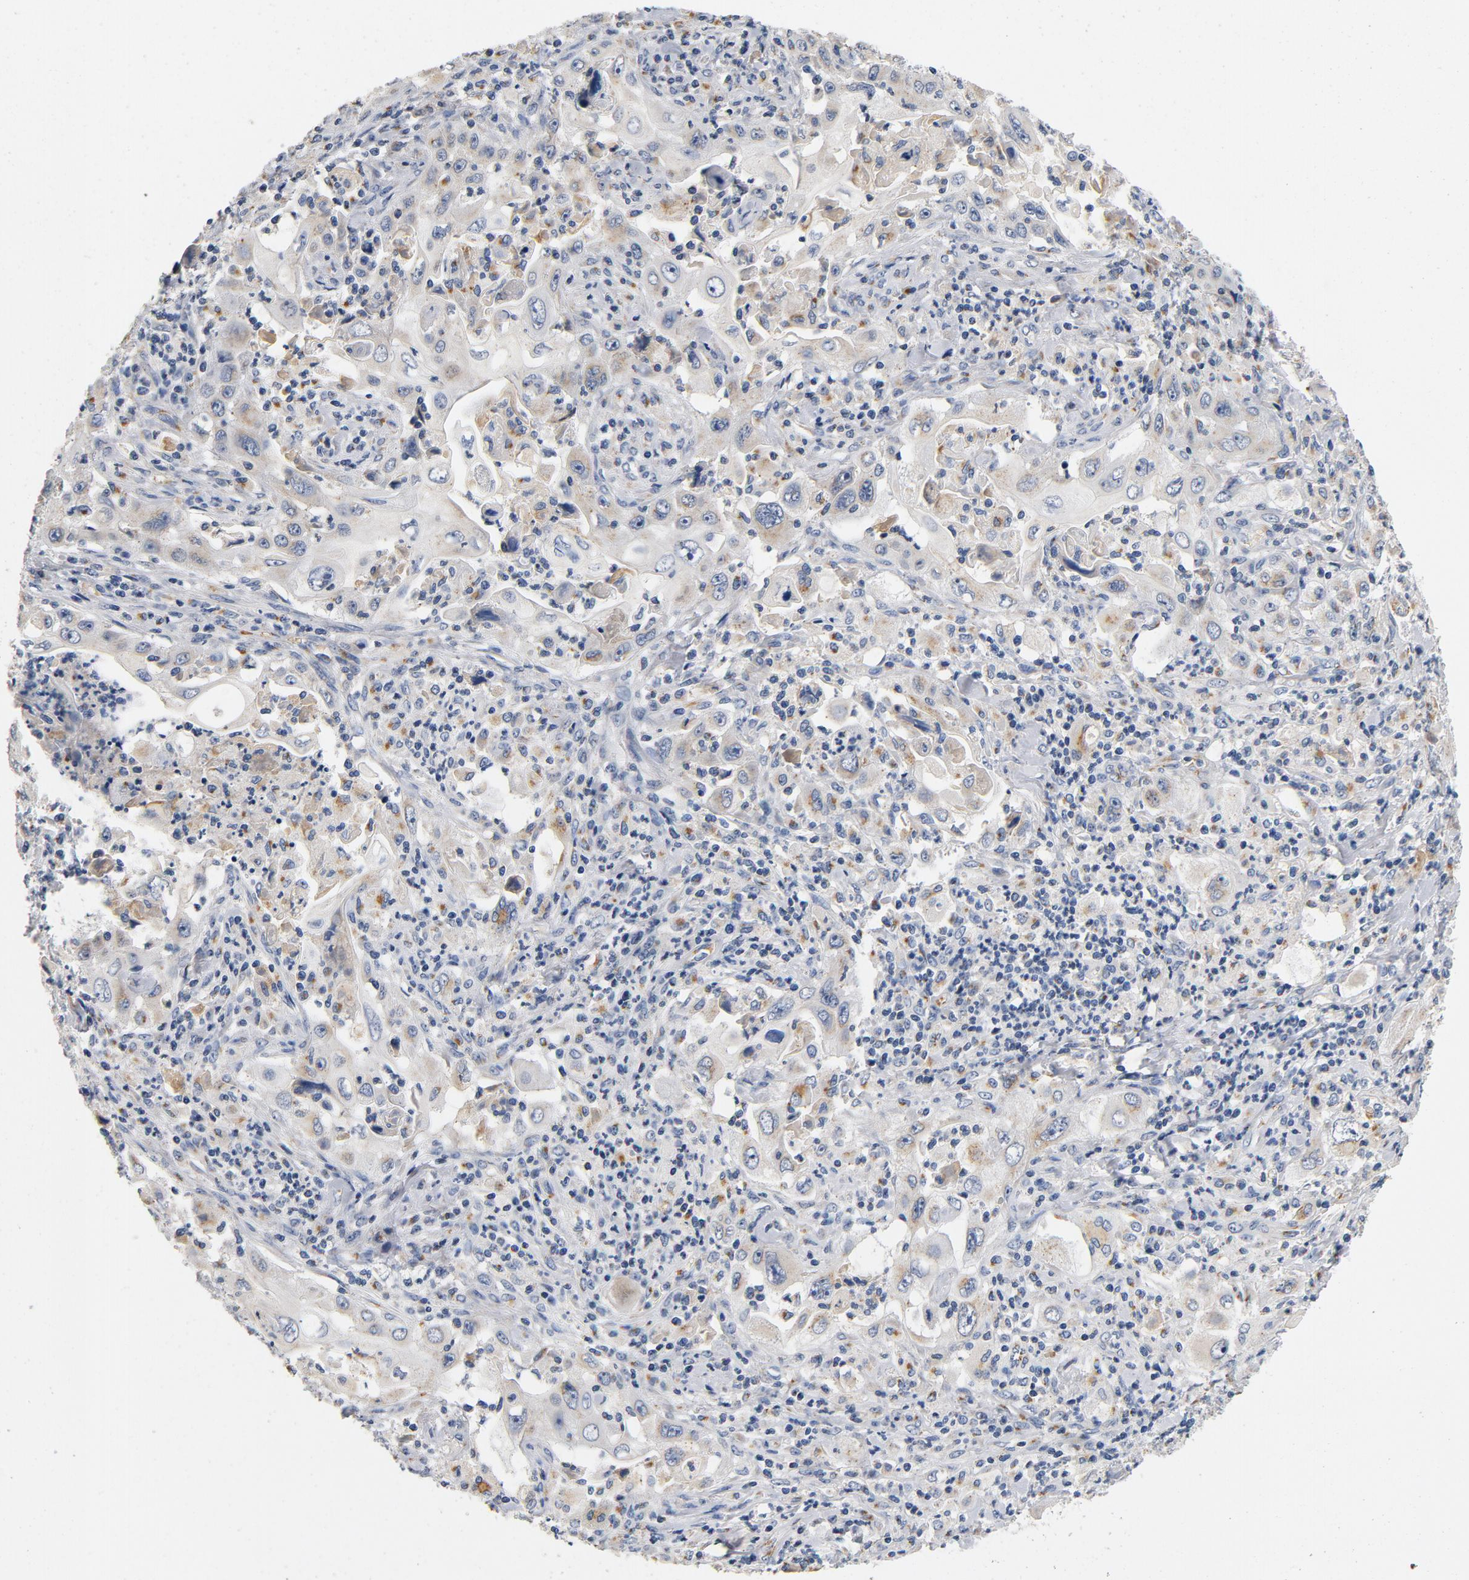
{"staining": {"intensity": "negative", "quantity": "none", "location": "none"}, "tissue": "pancreatic cancer", "cell_type": "Tumor cells", "image_type": "cancer", "snomed": [{"axis": "morphology", "description": "Adenocarcinoma, NOS"}, {"axis": "topography", "description": "Pancreas"}], "caption": "This micrograph is of pancreatic cancer stained with immunohistochemistry to label a protein in brown with the nuclei are counter-stained blue. There is no staining in tumor cells.", "gene": "LMAN2", "patient": {"sex": "male", "age": 70}}